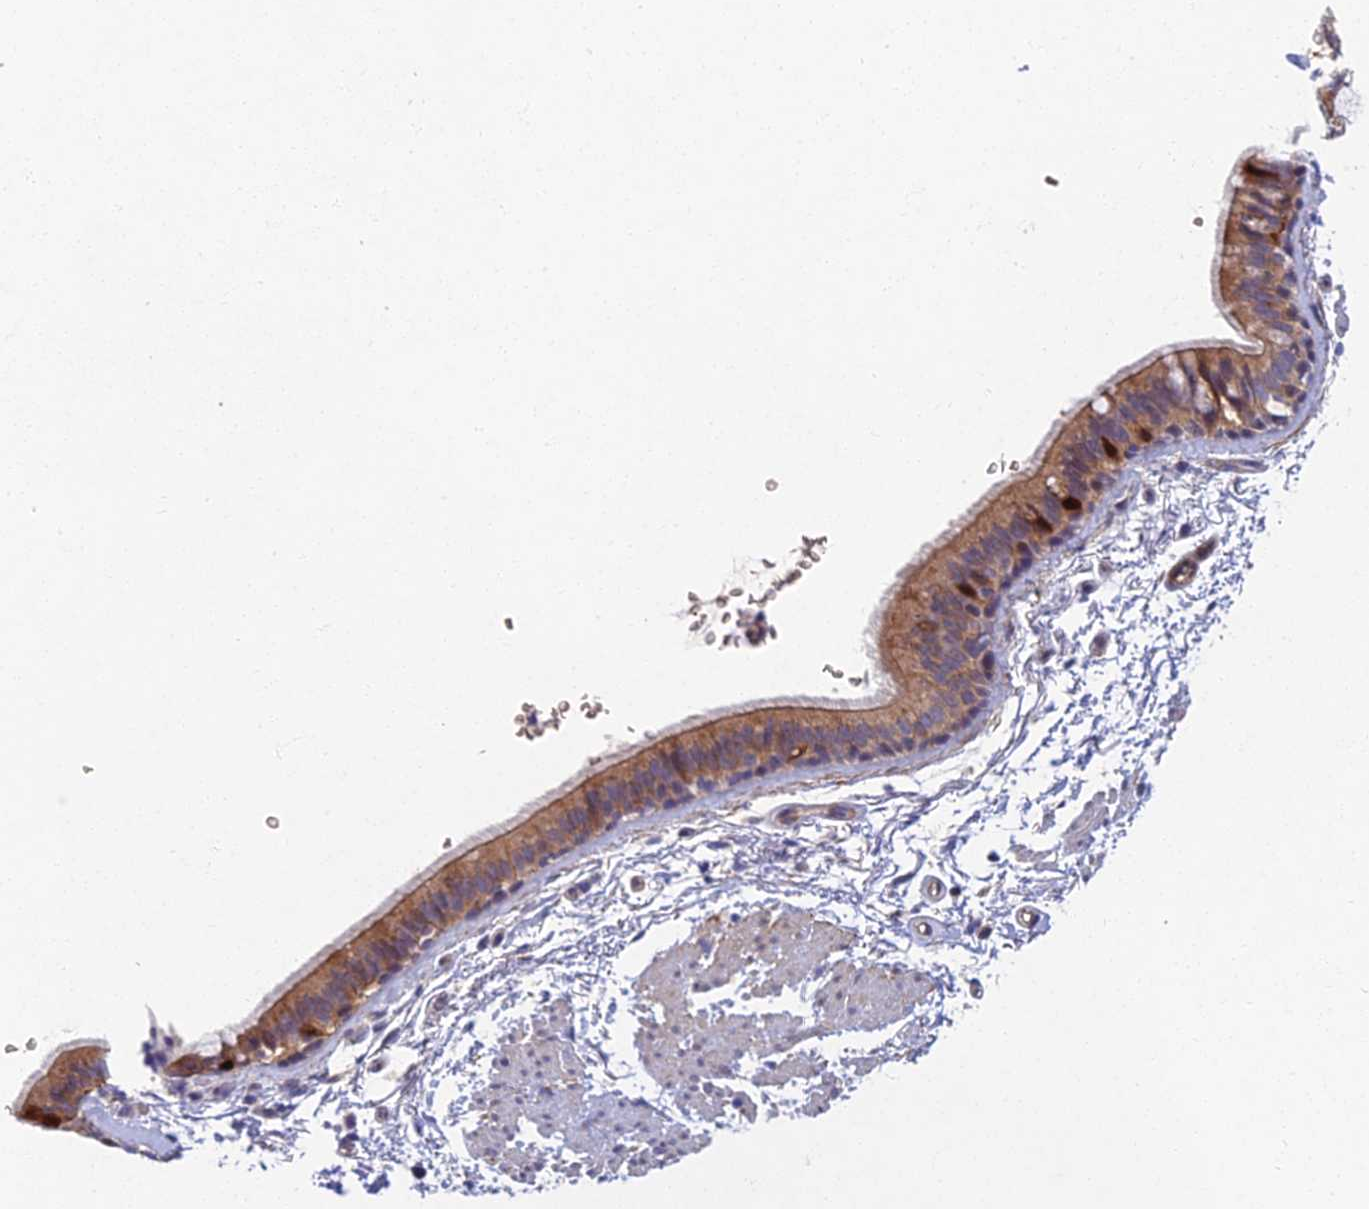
{"staining": {"intensity": "moderate", "quantity": ">75%", "location": "cytoplasmic/membranous"}, "tissue": "bronchus", "cell_type": "Respiratory epithelial cells", "image_type": "normal", "snomed": [{"axis": "morphology", "description": "Normal tissue, NOS"}, {"axis": "topography", "description": "Lymph node"}, {"axis": "topography", "description": "Bronchus"}], "caption": "Bronchus stained with a brown dye reveals moderate cytoplasmic/membranous positive staining in approximately >75% of respiratory epithelial cells.", "gene": "RHBDL2", "patient": {"sex": "female", "age": 70}}